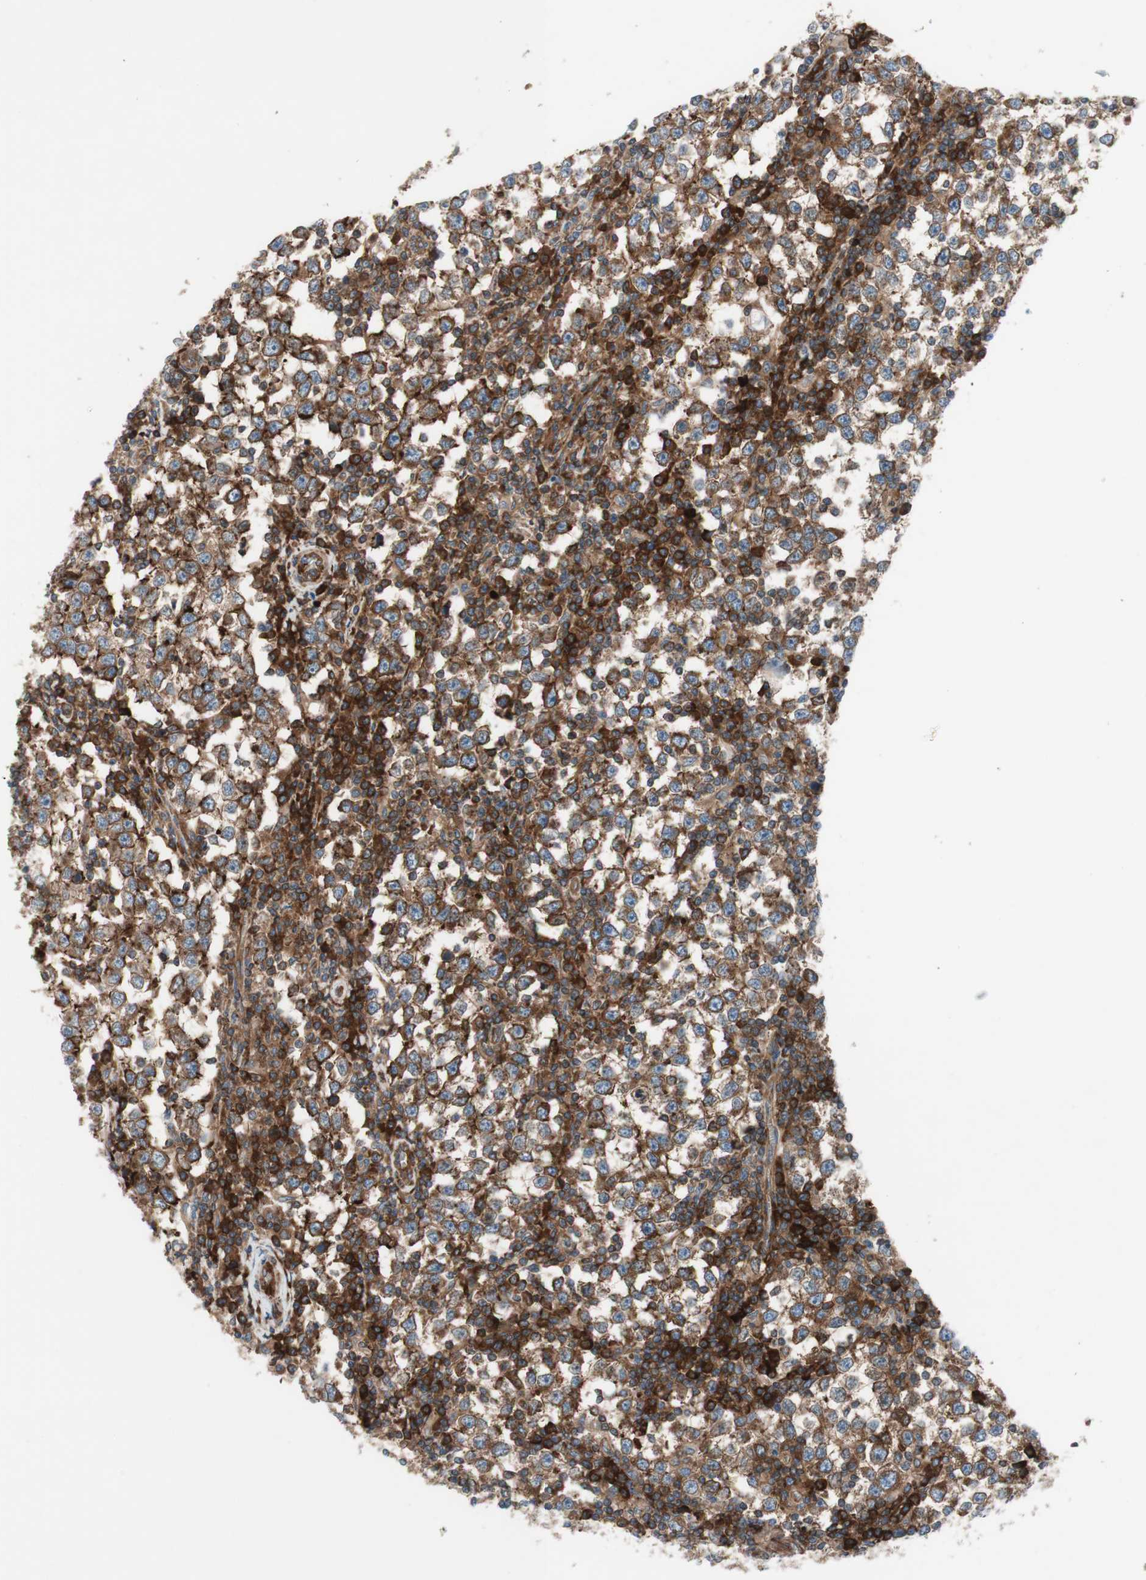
{"staining": {"intensity": "strong", "quantity": ">75%", "location": "cytoplasmic/membranous"}, "tissue": "testis cancer", "cell_type": "Tumor cells", "image_type": "cancer", "snomed": [{"axis": "morphology", "description": "Seminoma, NOS"}, {"axis": "topography", "description": "Testis"}], "caption": "There is high levels of strong cytoplasmic/membranous positivity in tumor cells of testis seminoma, as demonstrated by immunohistochemical staining (brown color).", "gene": "CCN4", "patient": {"sex": "male", "age": 65}}